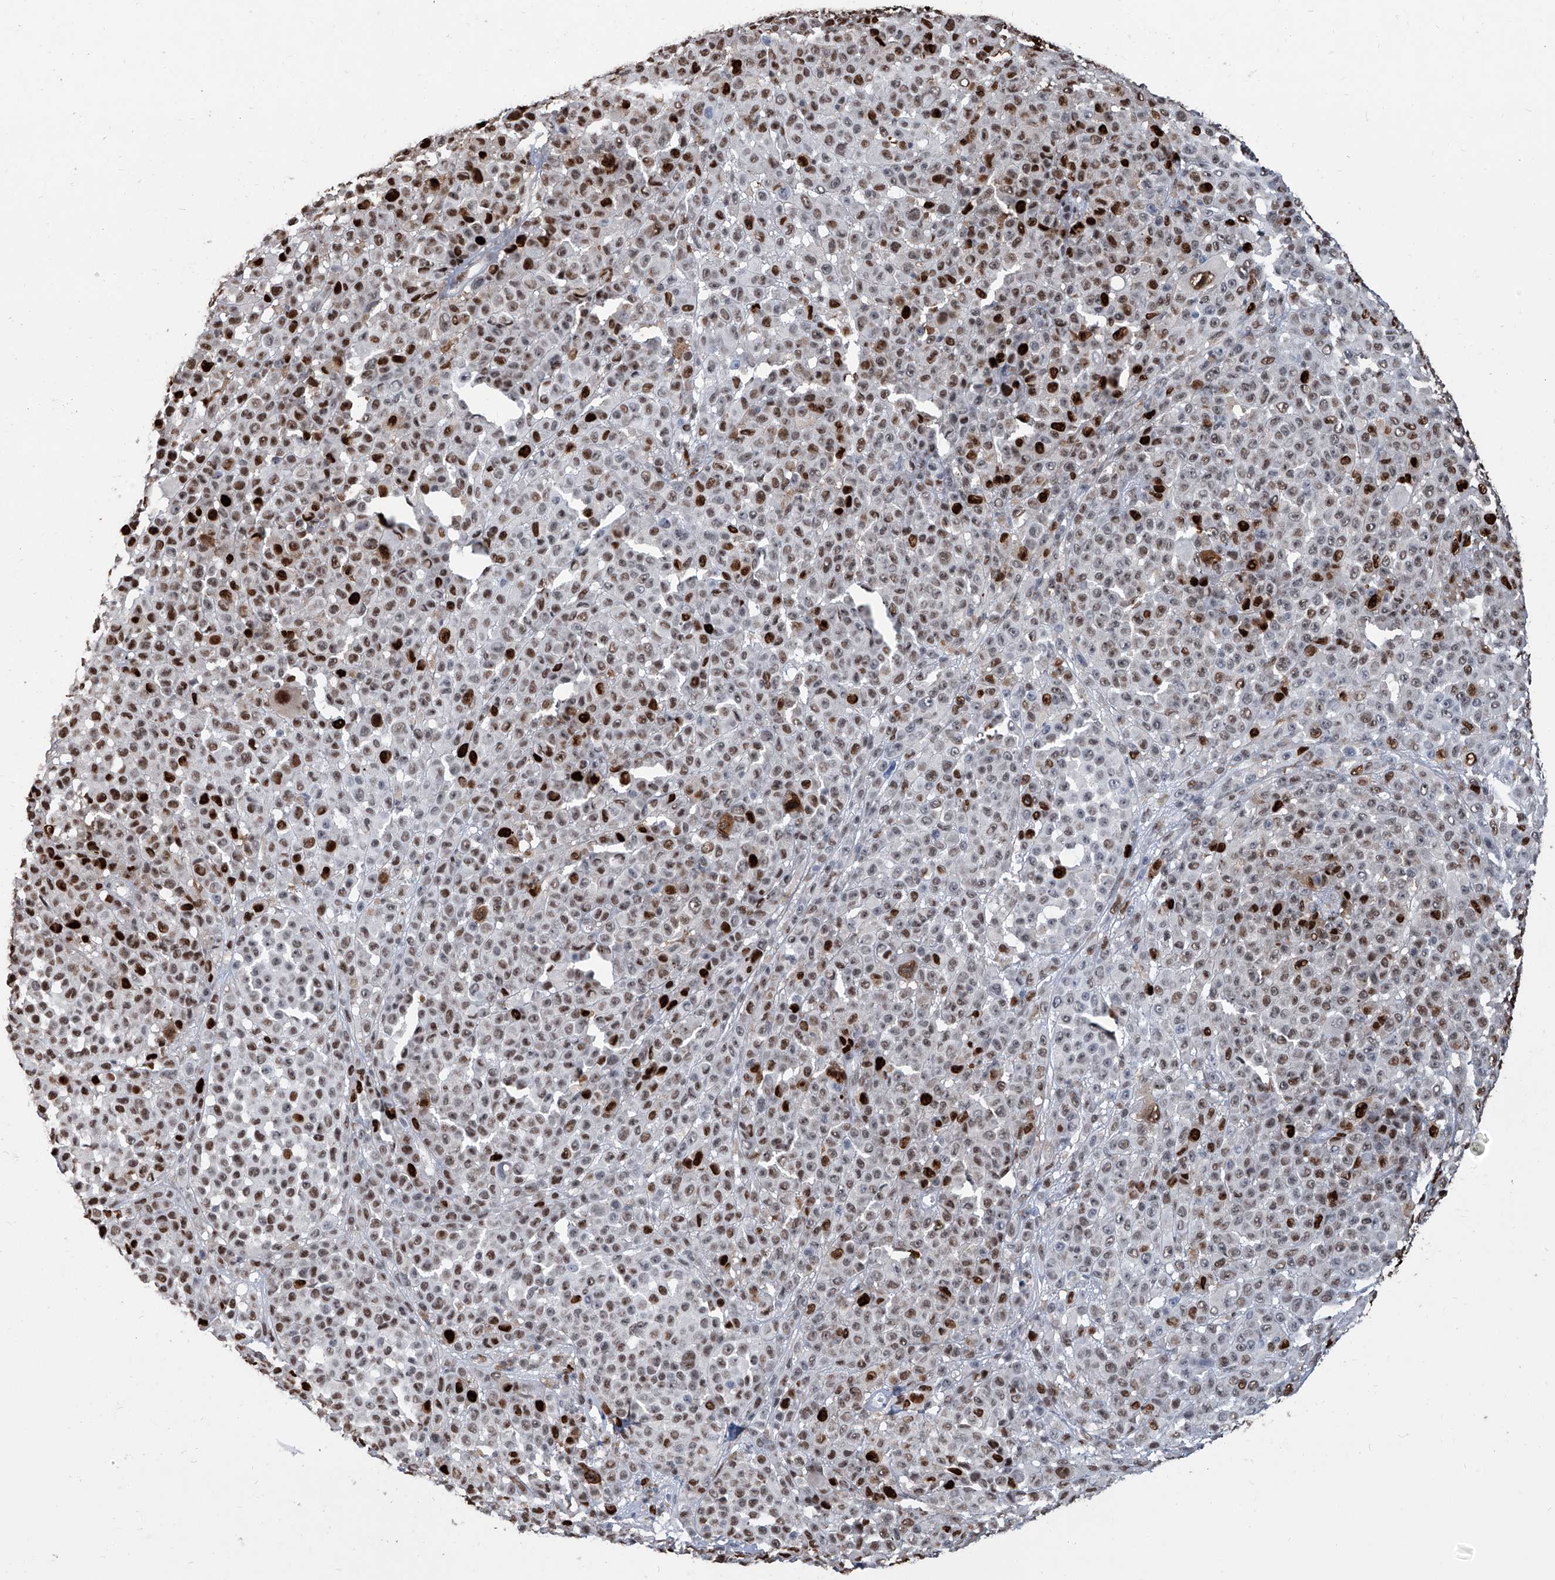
{"staining": {"intensity": "strong", "quantity": ">75%", "location": "nuclear"}, "tissue": "melanoma", "cell_type": "Tumor cells", "image_type": "cancer", "snomed": [{"axis": "morphology", "description": "Malignant melanoma, NOS"}, {"axis": "topography", "description": "Skin"}], "caption": "A brown stain highlights strong nuclear expression of a protein in human malignant melanoma tumor cells.", "gene": "PCNA", "patient": {"sex": "female", "age": 94}}